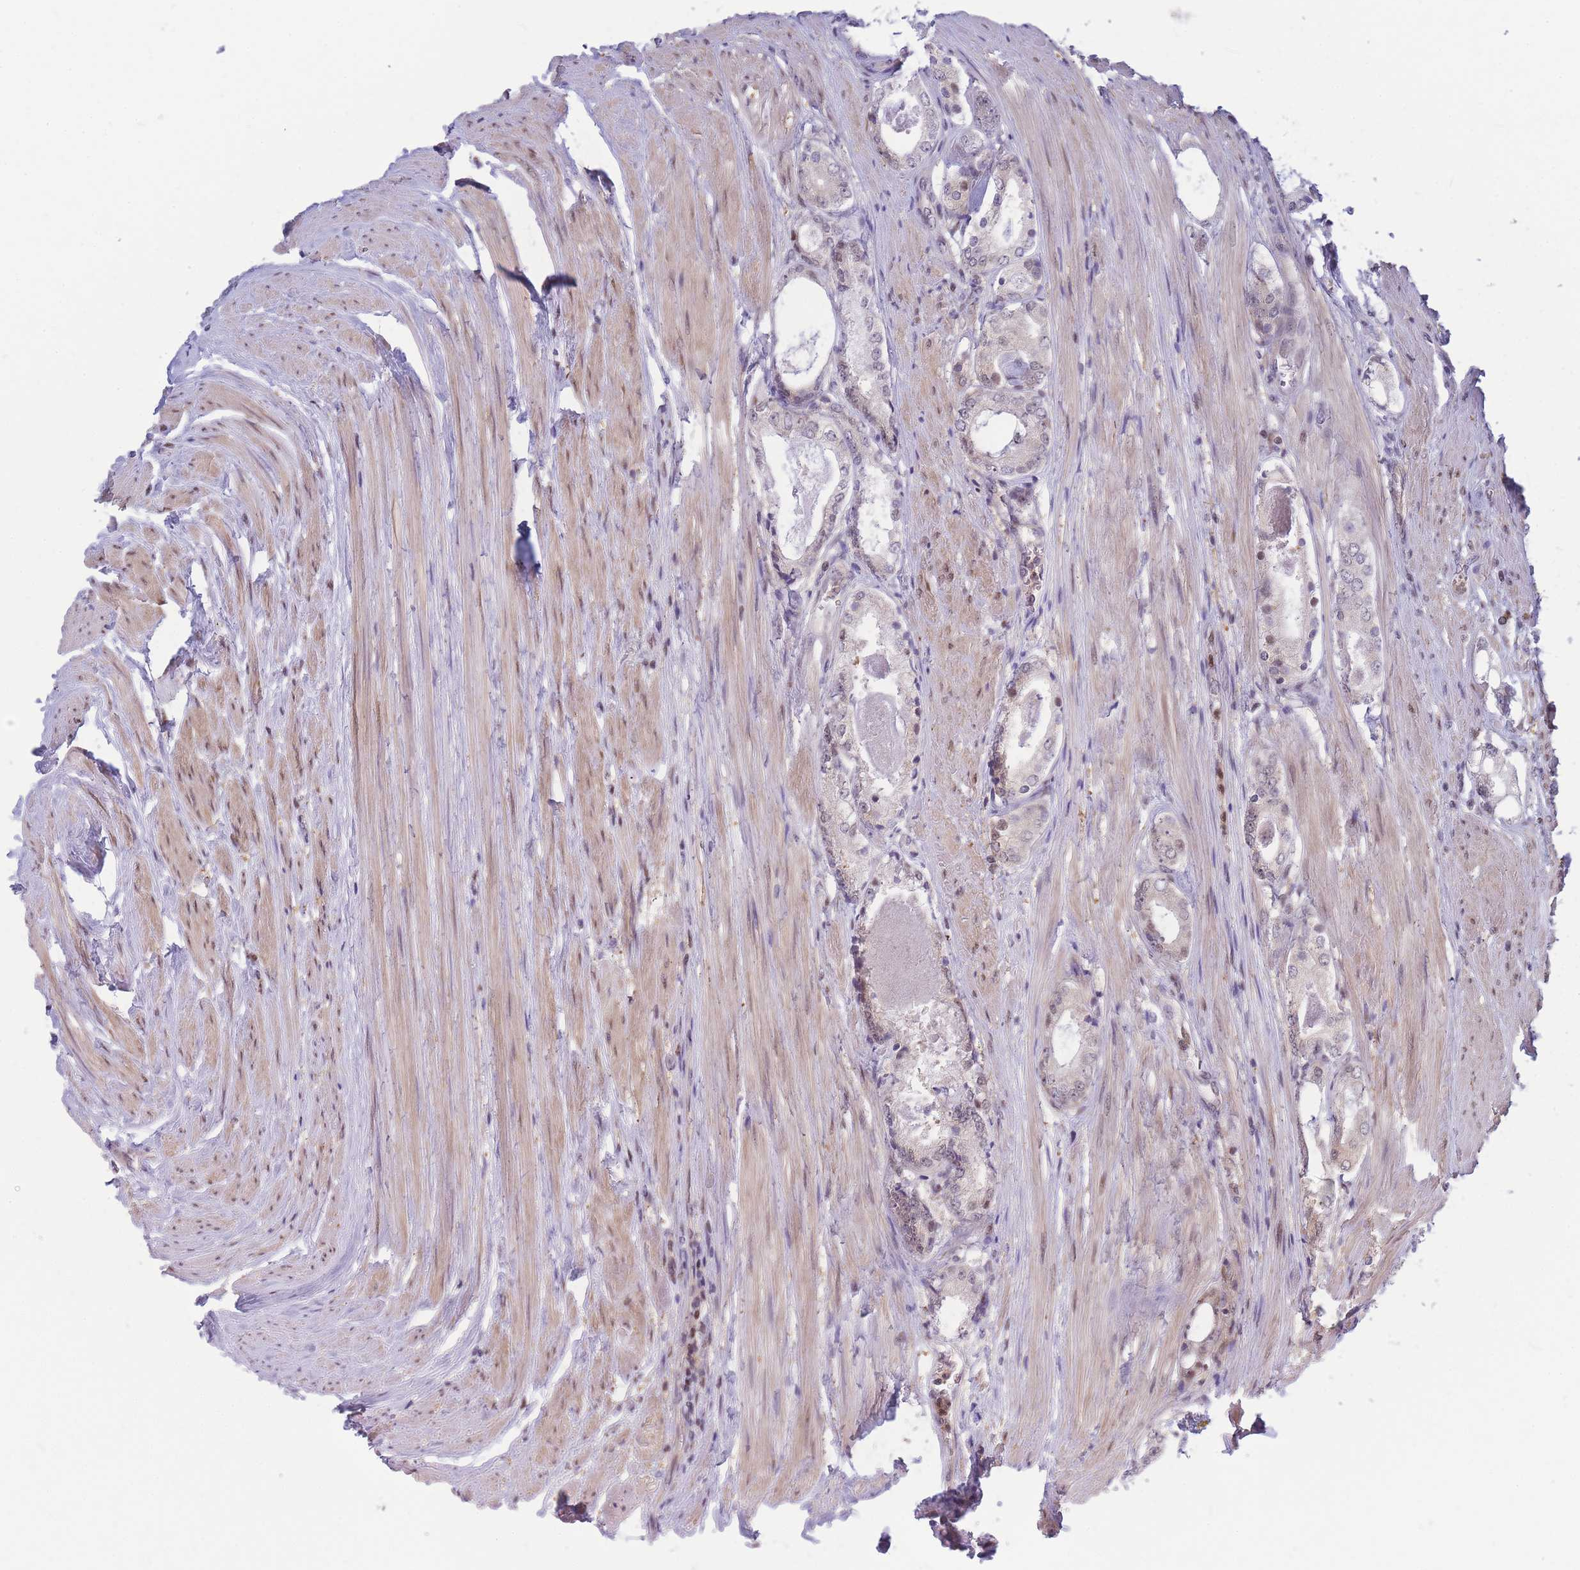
{"staining": {"intensity": "weak", "quantity": "25%-75%", "location": "nuclear"}, "tissue": "prostate cancer", "cell_type": "Tumor cells", "image_type": "cancer", "snomed": [{"axis": "morphology", "description": "Adenocarcinoma, Low grade"}, {"axis": "topography", "description": "Prostate"}], "caption": "This histopathology image shows IHC staining of human prostate cancer (low-grade adenocarcinoma), with low weak nuclear expression in about 25%-75% of tumor cells.", "gene": "CRACD", "patient": {"sex": "male", "age": 68}}